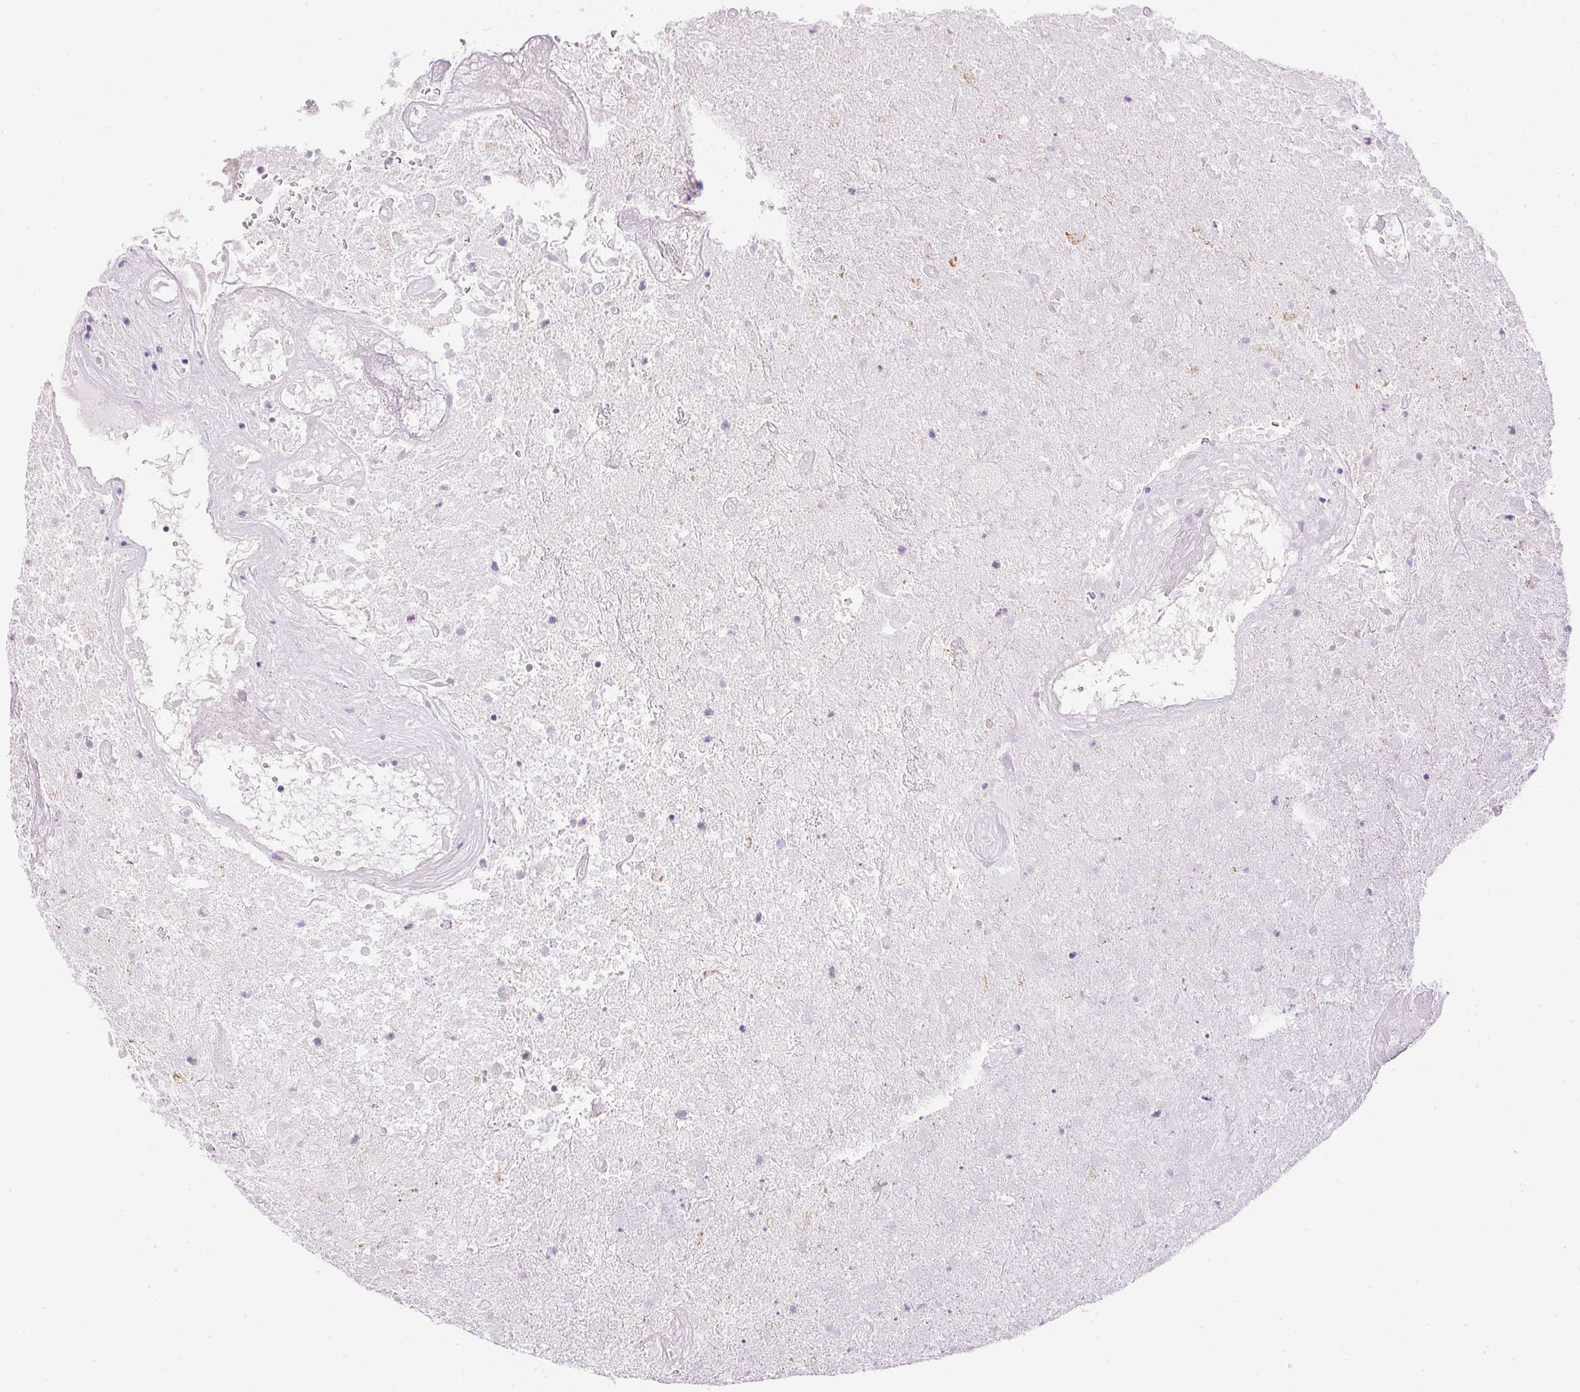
{"staining": {"intensity": "negative", "quantity": "none", "location": "none"}, "tissue": "glioma", "cell_type": "Tumor cells", "image_type": "cancer", "snomed": [{"axis": "morphology", "description": "Glioma, malignant, High grade"}, {"axis": "topography", "description": "Brain"}], "caption": "High-grade glioma (malignant) stained for a protein using immunohistochemistry shows no expression tumor cells.", "gene": "CTRL", "patient": {"sex": "male", "age": 46}}